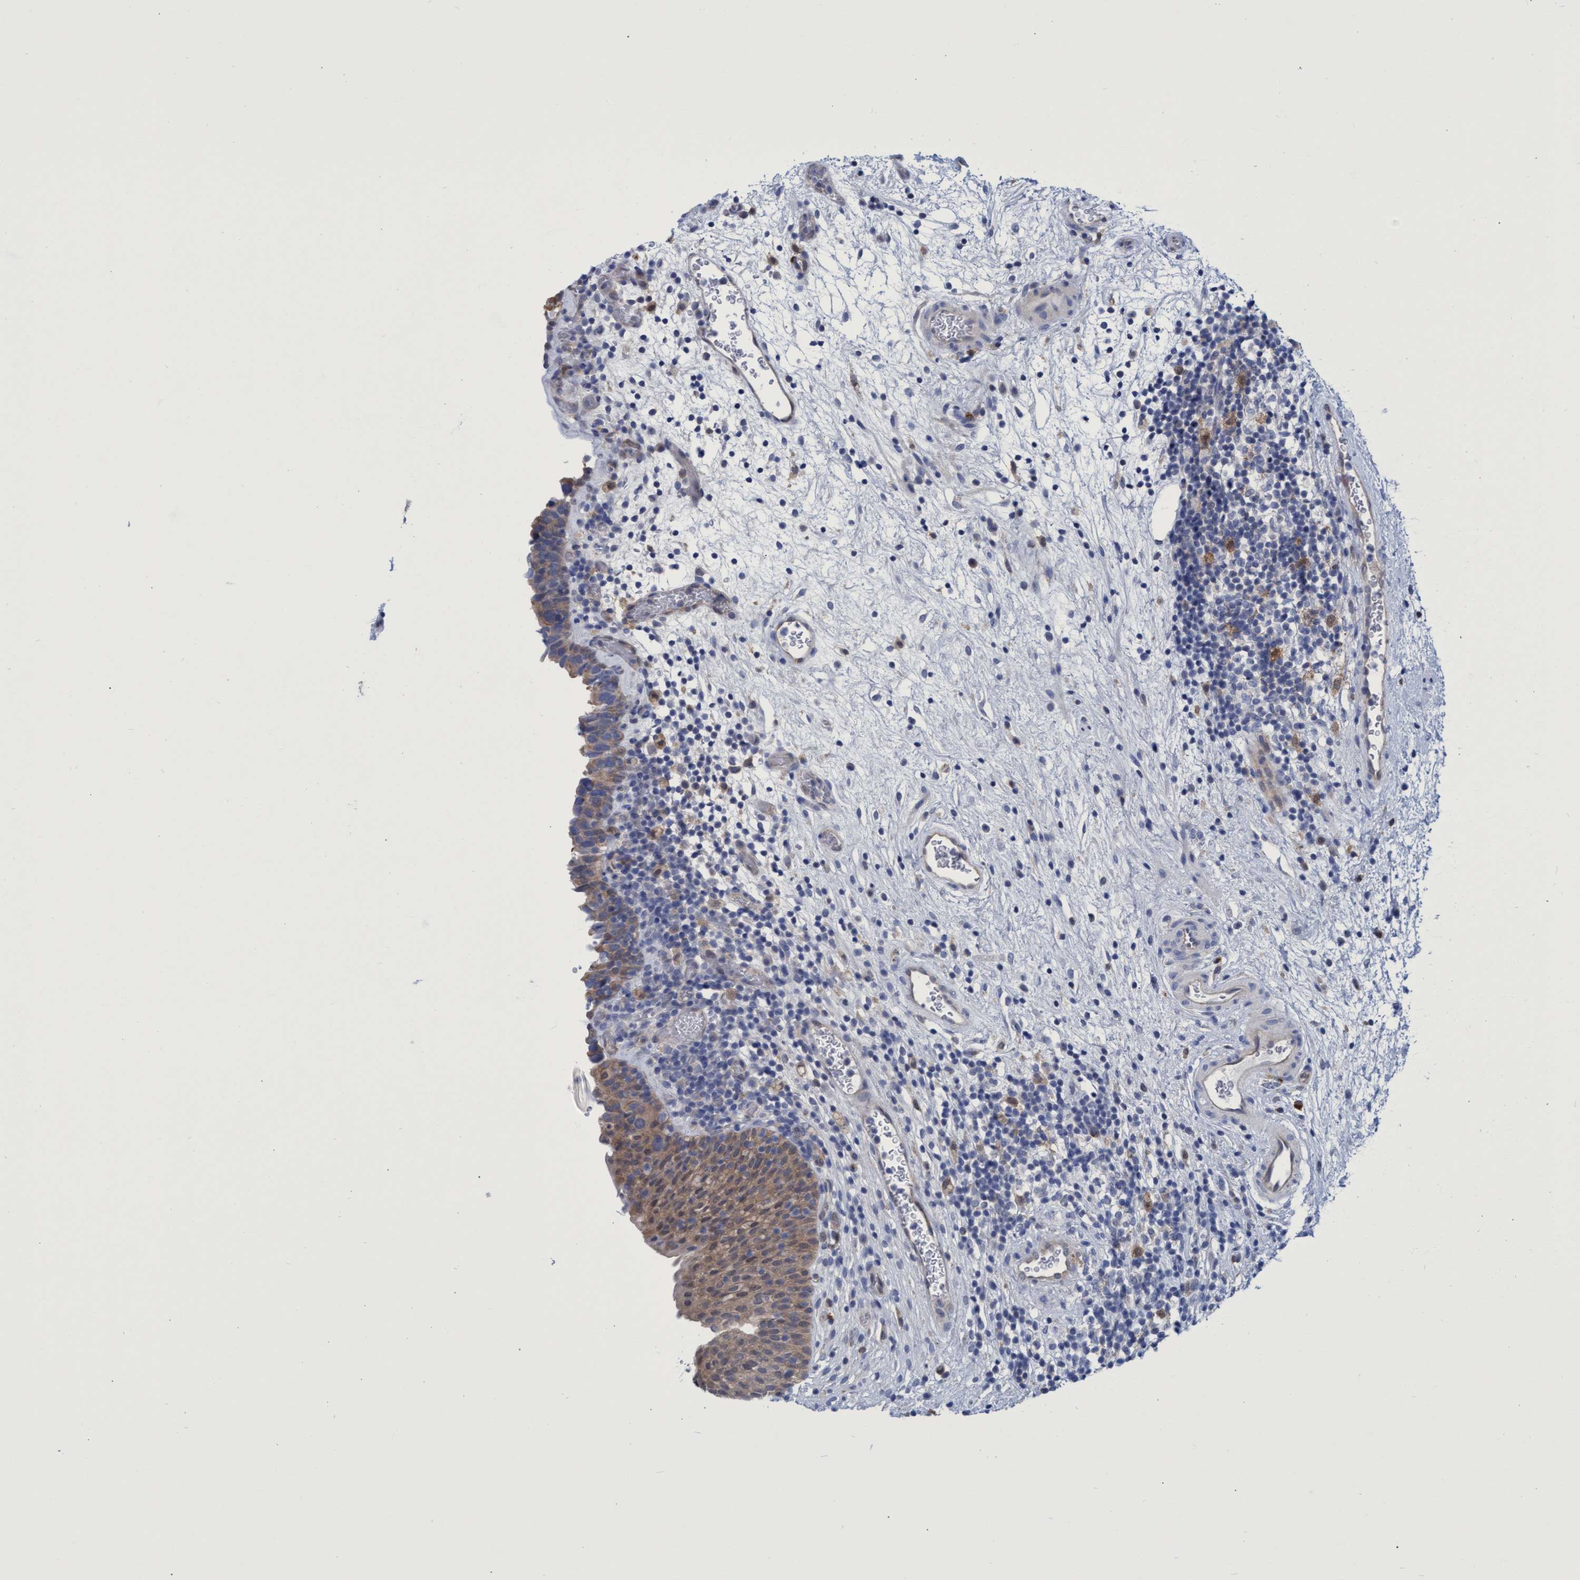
{"staining": {"intensity": "moderate", "quantity": "<25%", "location": "cytoplasmic/membranous"}, "tissue": "urinary bladder", "cell_type": "Urothelial cells", "image_type": "normal", "snomed": [{"axis": "morphology", "description": "Normal tissue, NOS"}, {"axis": "topography", "description": "Urinary bladder"}], "caption": "Protein positivity by immunohistochemistry displays moderate cytoplasmic/membranous positivity in about <25% of urothelial cells in normal urinary bladder. (DAB IHC, brown staining for protein, blue staining for nuclei).", "gene": "PNPO", "patient": {"sex": "male", "age": 37}}